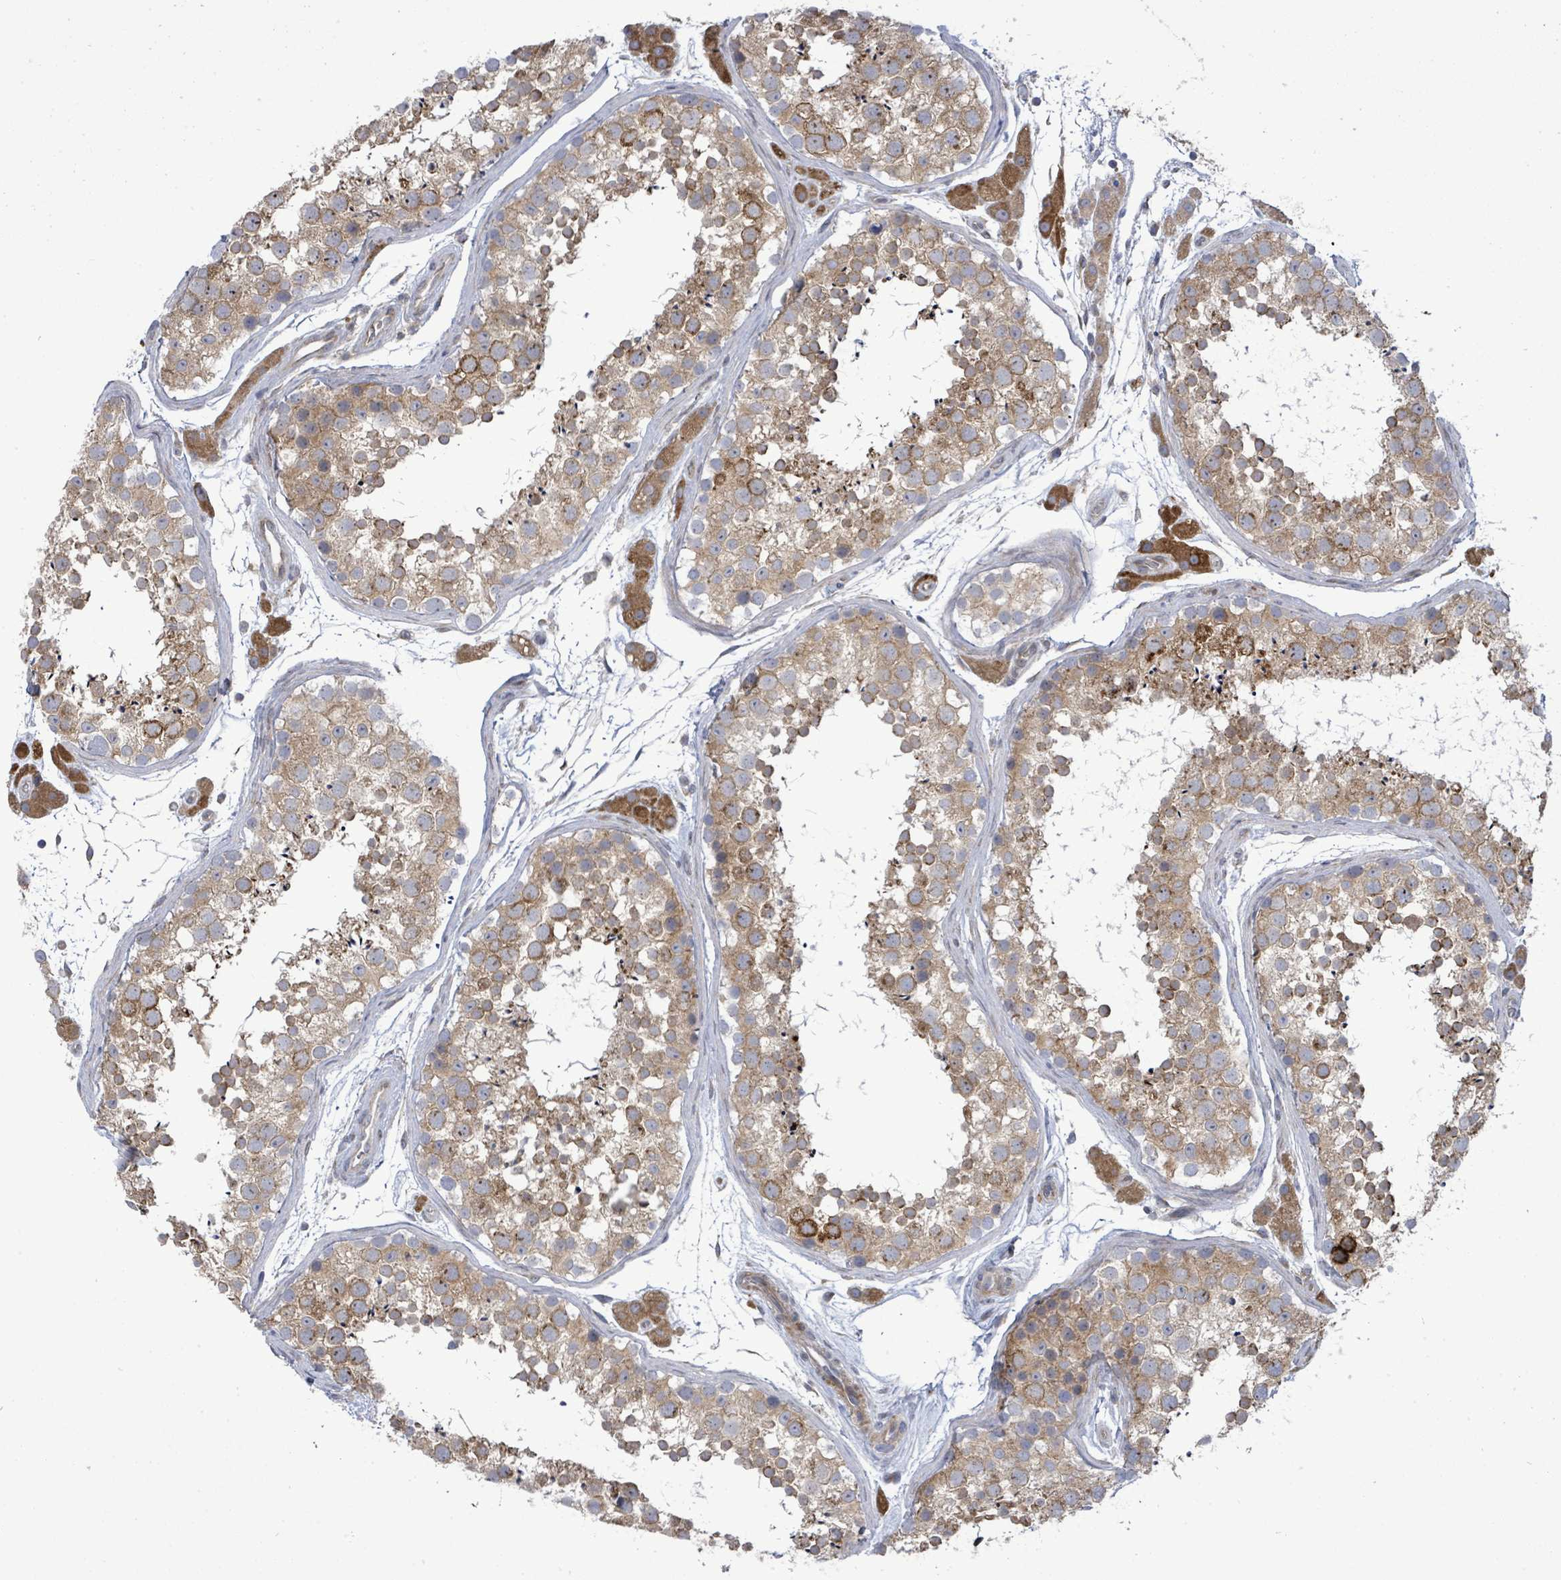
{"staining": {"intensity": "moderate", "quantity": "25%-75%", "location": "cytoplasmic/membranous"}, "tissue": "testis", "cell_type": "Cells in seminiferous ducts", "image_type": "normal", "snomed": [{"axis": "morphology", "description": "Normal tissue, NOS"}, {"axis": "topography", "description": "Testis"}], "caption": "Immunohistochemical staining of normal testis shows medium levels of moderate cytoplasmic/membranous positivity in about 25%-75% of cells in seminiferous ducts. (DAB IHC, brown staining for protein, blue staining for nuclei).", "gene": "SAR1A", "patient": {"sex": "male", "age": 41}}